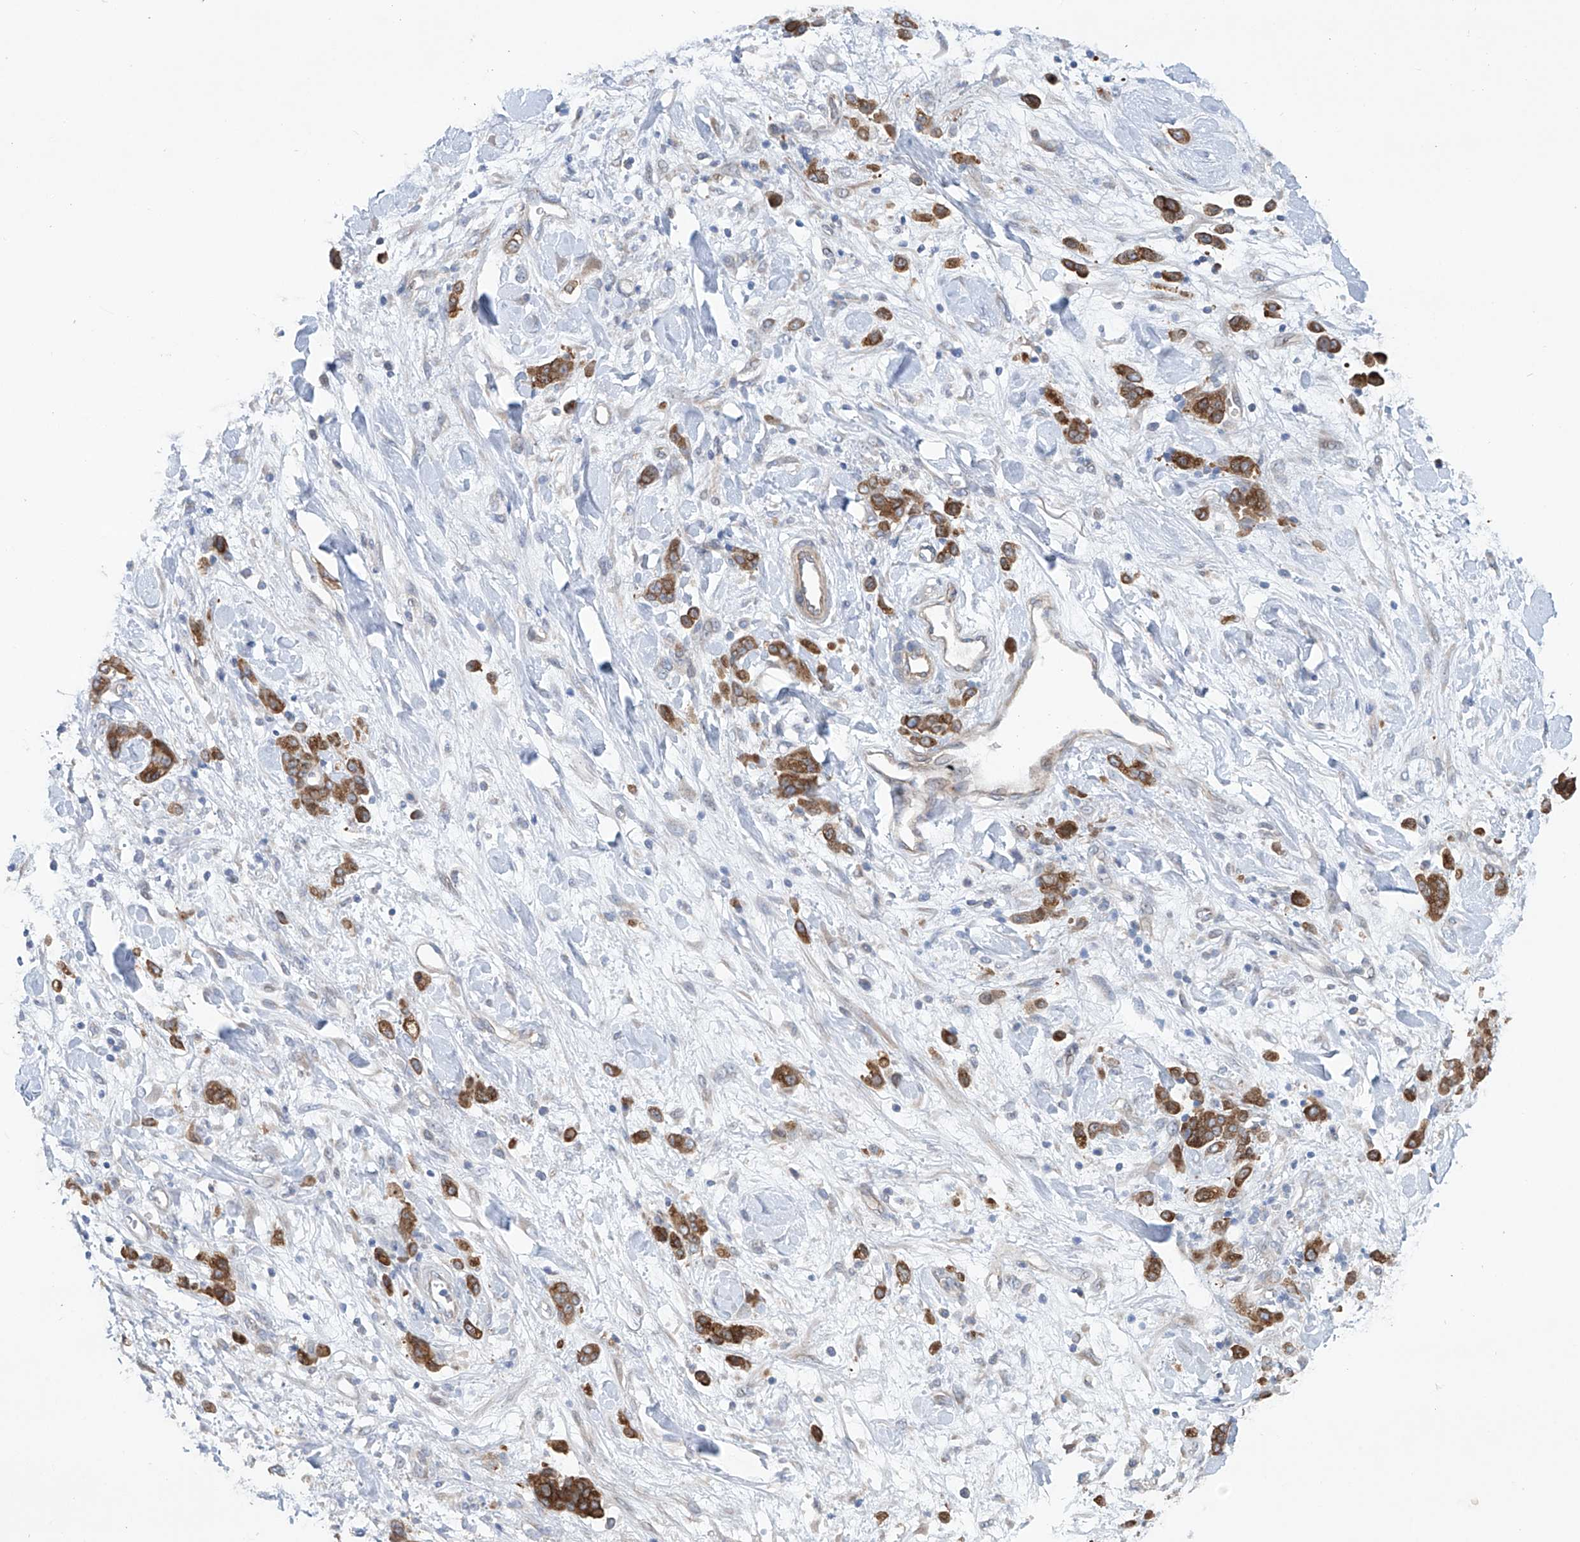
{"staining": {"intensity": "moderate", "quantity": ">75%", "location": "cytoplasmic/membranous"}, "tissue": "stomach cancer", "cell_type": "Tumor cells", "image_type": "cancer", "snomed": [{"axis": "morphology", "description": "Normal tissue, NOS"}, {"axis": "morphology", "description": "Adenocarcinoma, NOS"}, {"axis": "topography", "description": "Stomach"}], "caption": "A medium amount of moderate cytoplasmic/membranous expression is identified in about >75% of tumor cells in adenocarcinoma (stomach) tissue. (DAB IHC, brown staining for protein, blue staining for nuclei).", "gene": "KLC4", "patient": {"sex": "male", "age": 82}}